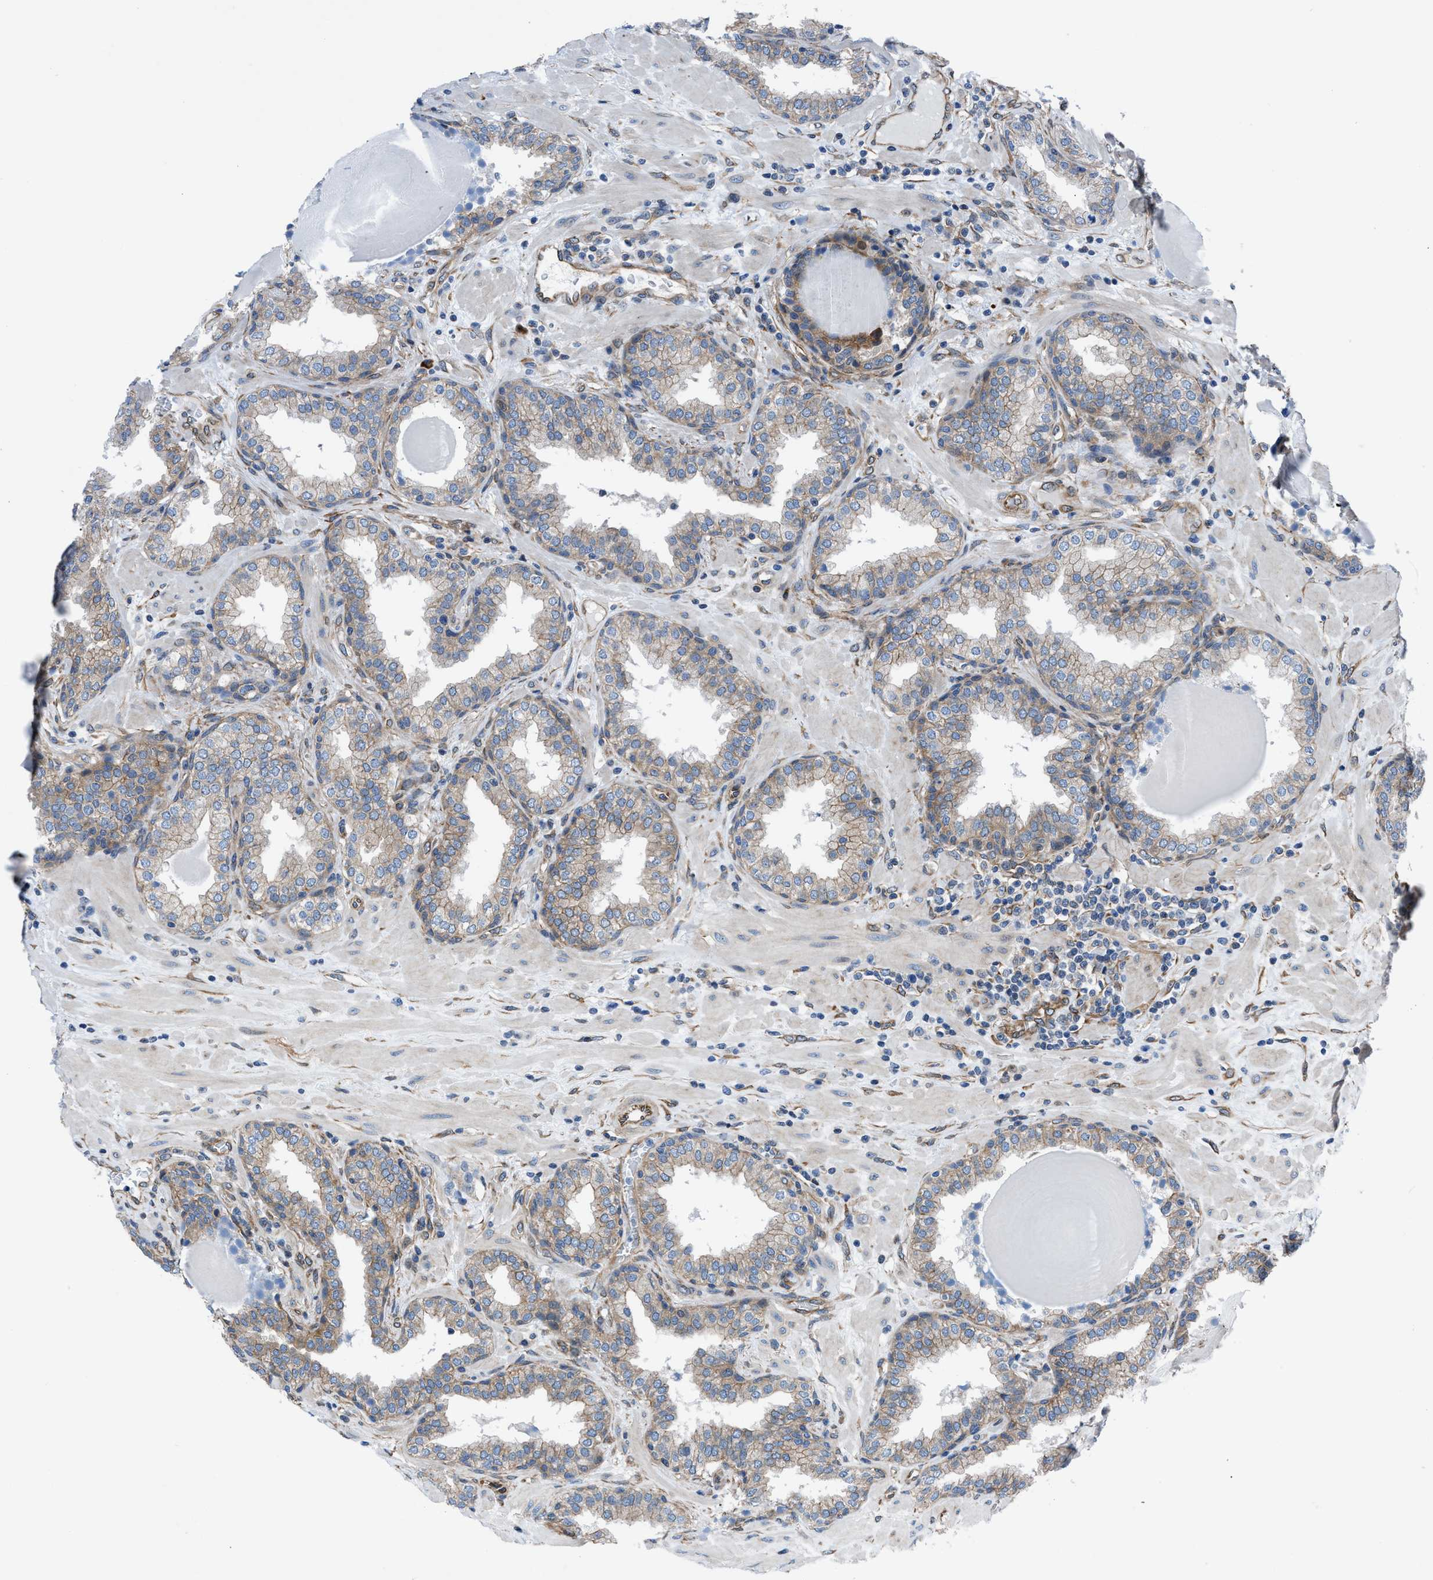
{"staining": {"intensity": "weak", "quantity": ">75%", "location": "cytoplasmic/membranous"}, "tissue": "prostate", "cell_type": "Glandular cells", "image_type": "normal", "snomed": [{"axis": "morphology", "description": "Normal tissue, NOS"}, {"axis": "topography", "description": "Prostate"}], "caption": "DAB immunohistochemical staining of normal human prostate displays weak cytoplasmic/membranous protein expression in about >75% of glandular cells.", "gene": "DMAC1", "patient": {"sex": "male", "age": 51}}